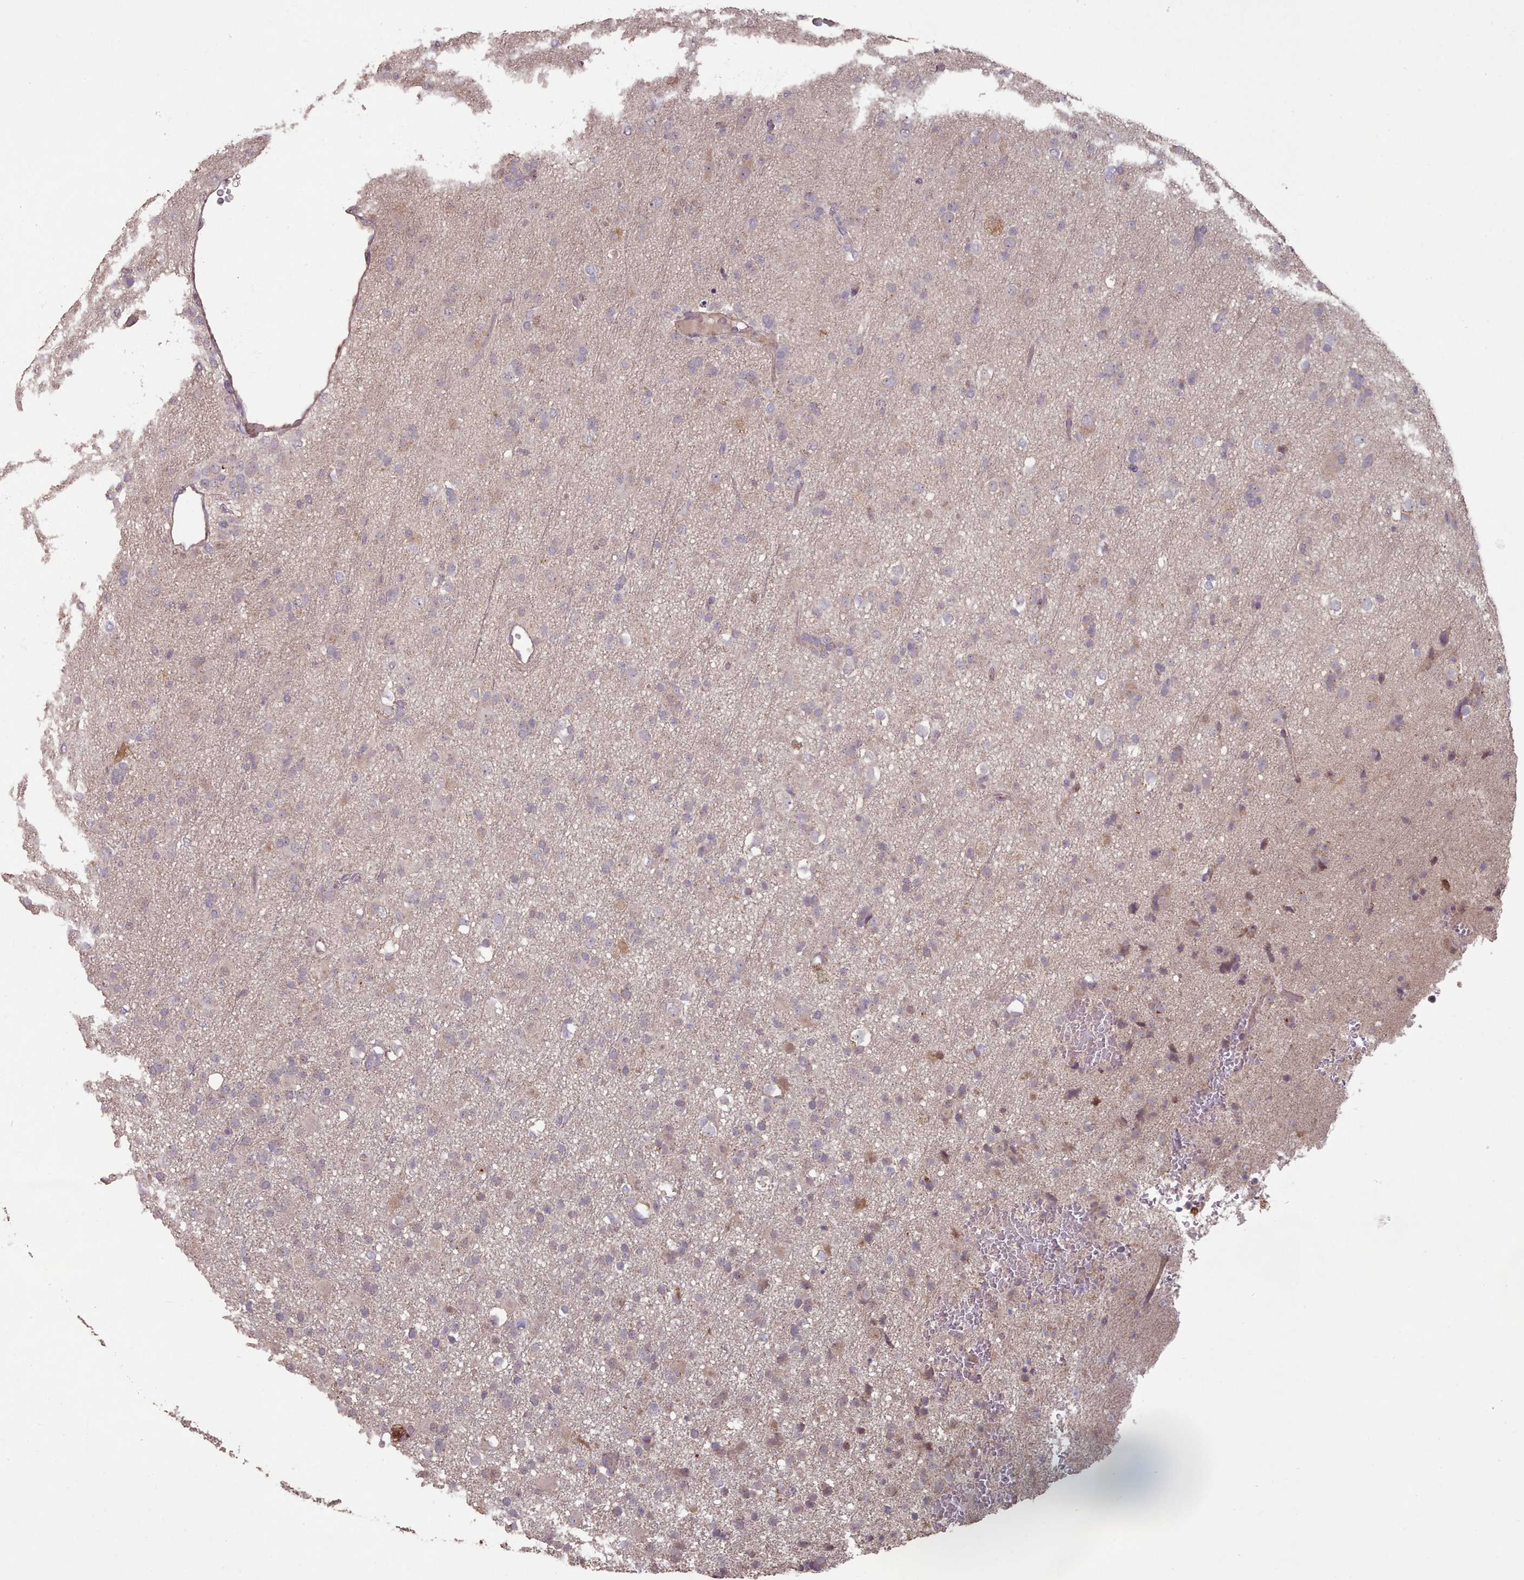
{"staining": {"intensity": "moderate", "quantity": "<25%", "location": "cytoplasmic/membranous"}, "tissue": "glioma", "cell_type": "Tumor cells", "image_type": "cancer", "snomed": [{"axis": "morphology", "description": "Glioma, malignant, Low grade"}, {"axis": "topography", "description": "Brain"}], "caption": "Approximately <25% of tumor cells in glioma exhibit moderate cytoplasmic/membranous protein expression as visualized by brown immunohistochemical staining.", "gene": "ERCC6L", "patient": {"sex": "male", "age": 65}}